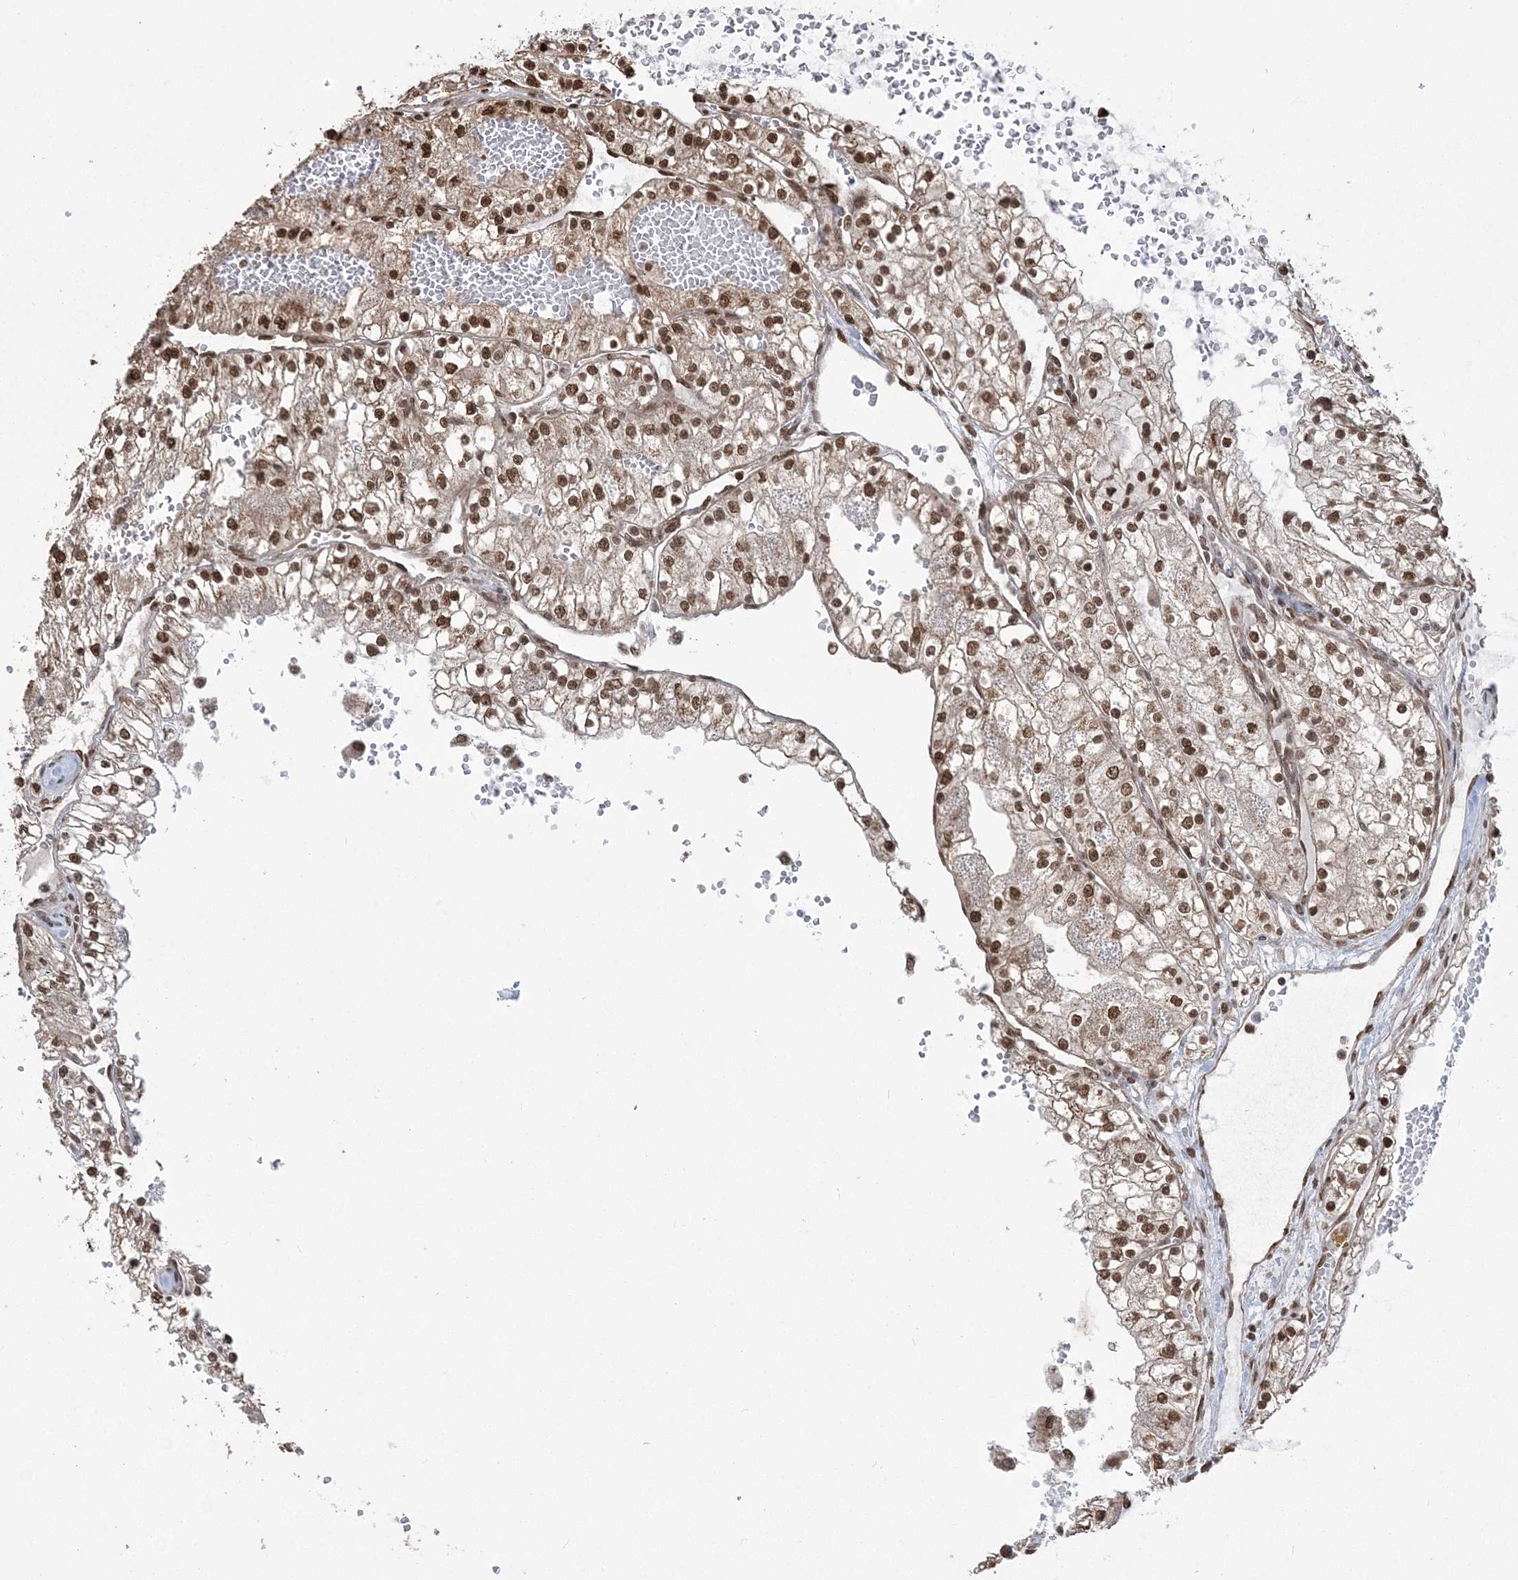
{"staining": {"intensity": "moderate", "quantity": ">75%", "location": "nuclear"}, "tissue": "renal cancer", "cell_type": "Tumor cells", "image_type": "cancer", "snomed": [{"axis": "morphology", "description": "Normal tissue, NOS"}, {"axis": "morphology", "description": "Adenocarcinoma, NOS"}, {"axis": "topography", "description": "Kidney"}], "caption": "Renal cancer (adenocarcinoma) stained with a protein marker reveals moderate staining in tumor cells.", "gene": "ZNF839", "patient": {"sex": "male", "age": 68}}